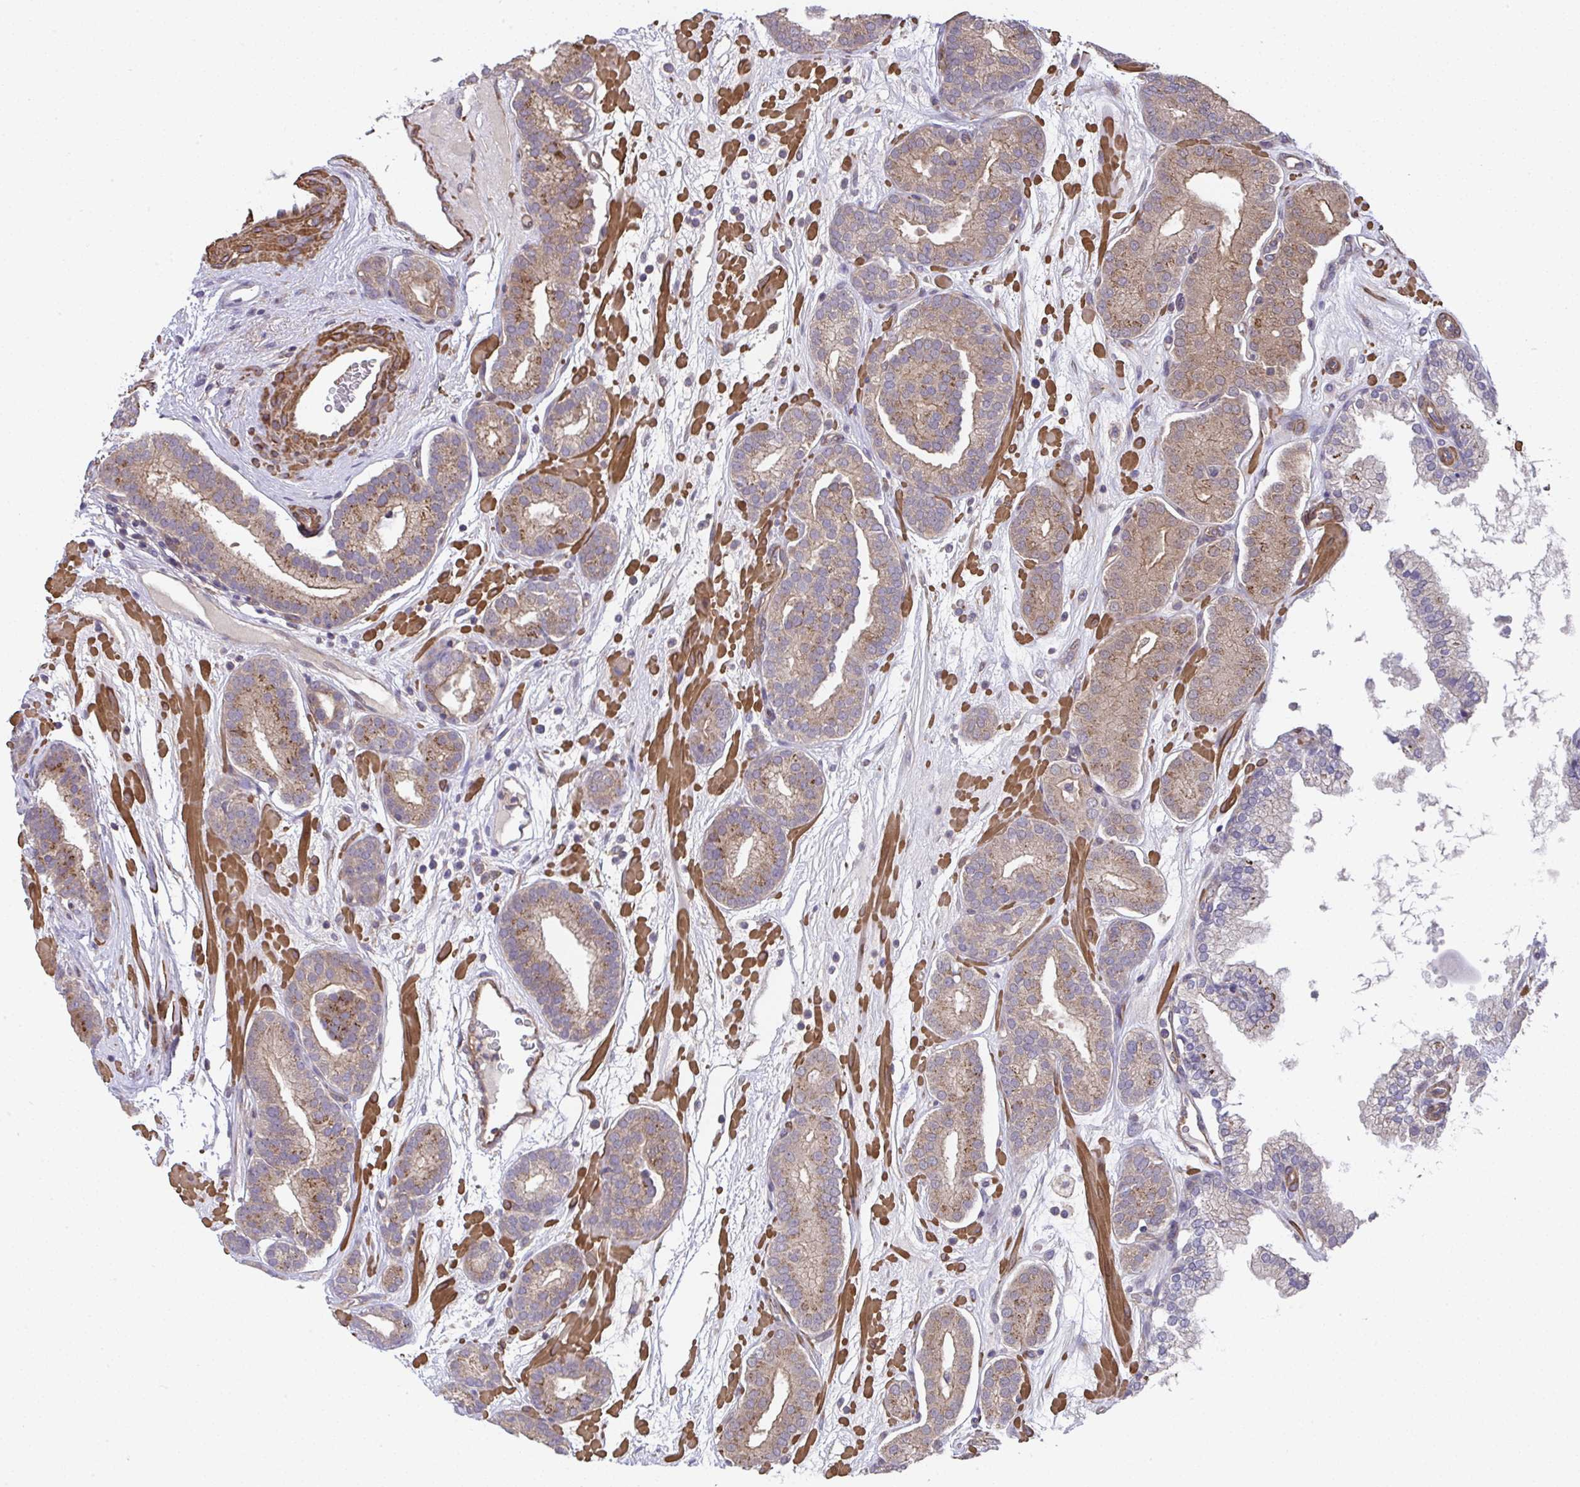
{"staining": {"intensity": "weak", "quantity": ">75%", "location": "cytoplasmic/membranous"}, "tissue": "prostate cancer", "cell_type": "Tumor cells", "image_type": "cancer", "snomed": [{"axis": "morphology", "description": "Adenocarcinoma, High grade"}, {"axis": "topography", "description": "Prostate"}], "caption": "Protein staining of prostate cancer tissue reveals weak cytoplasmic/membranous staining in approximately >75% of tumor cells.", "gene": "ZNF696", "patient": {"sex": "male", "age": 66}}